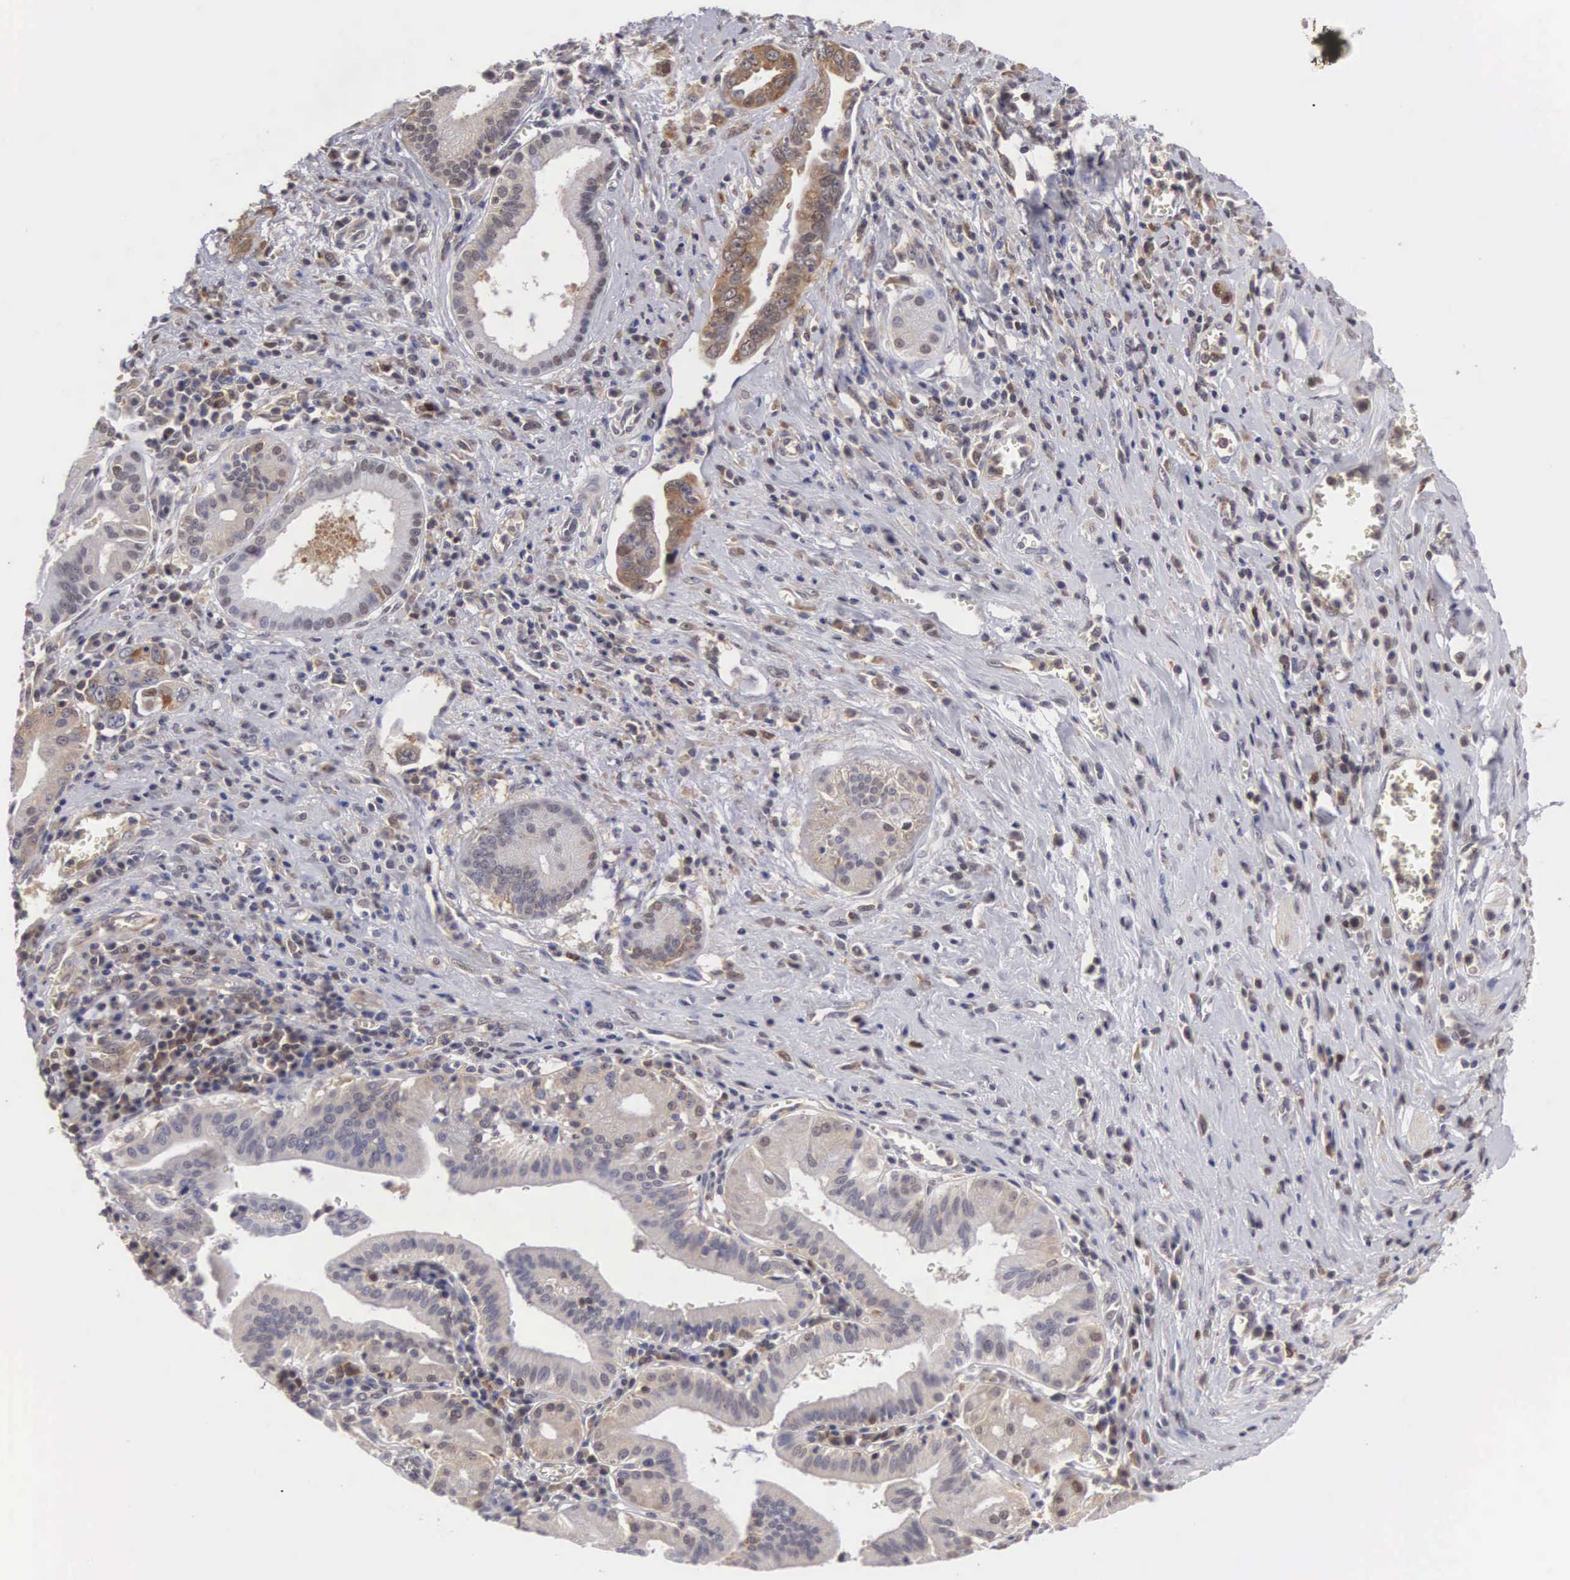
{"staining": {"intensity": "moderate", "quantity": "25%-75%", "location": "cytoplasmic/membranous"}, "tissue": "pancreatic cancer", "cell_type": "Tumor cells", "image_type": "cancer", "snomed": [{"axis": "morphology", "description": "Adenocarcinoma, NOS"}, {"axis": "topography", "description": "Pancreas"}], "caption": "A brown stain labels moderate cytoplasmic/membranous staining of a protein in human adenocarcinoma (pancreatic) tumor cells.", "gene": "ADSL", "patient": {"sex": "male", "age": 69}}